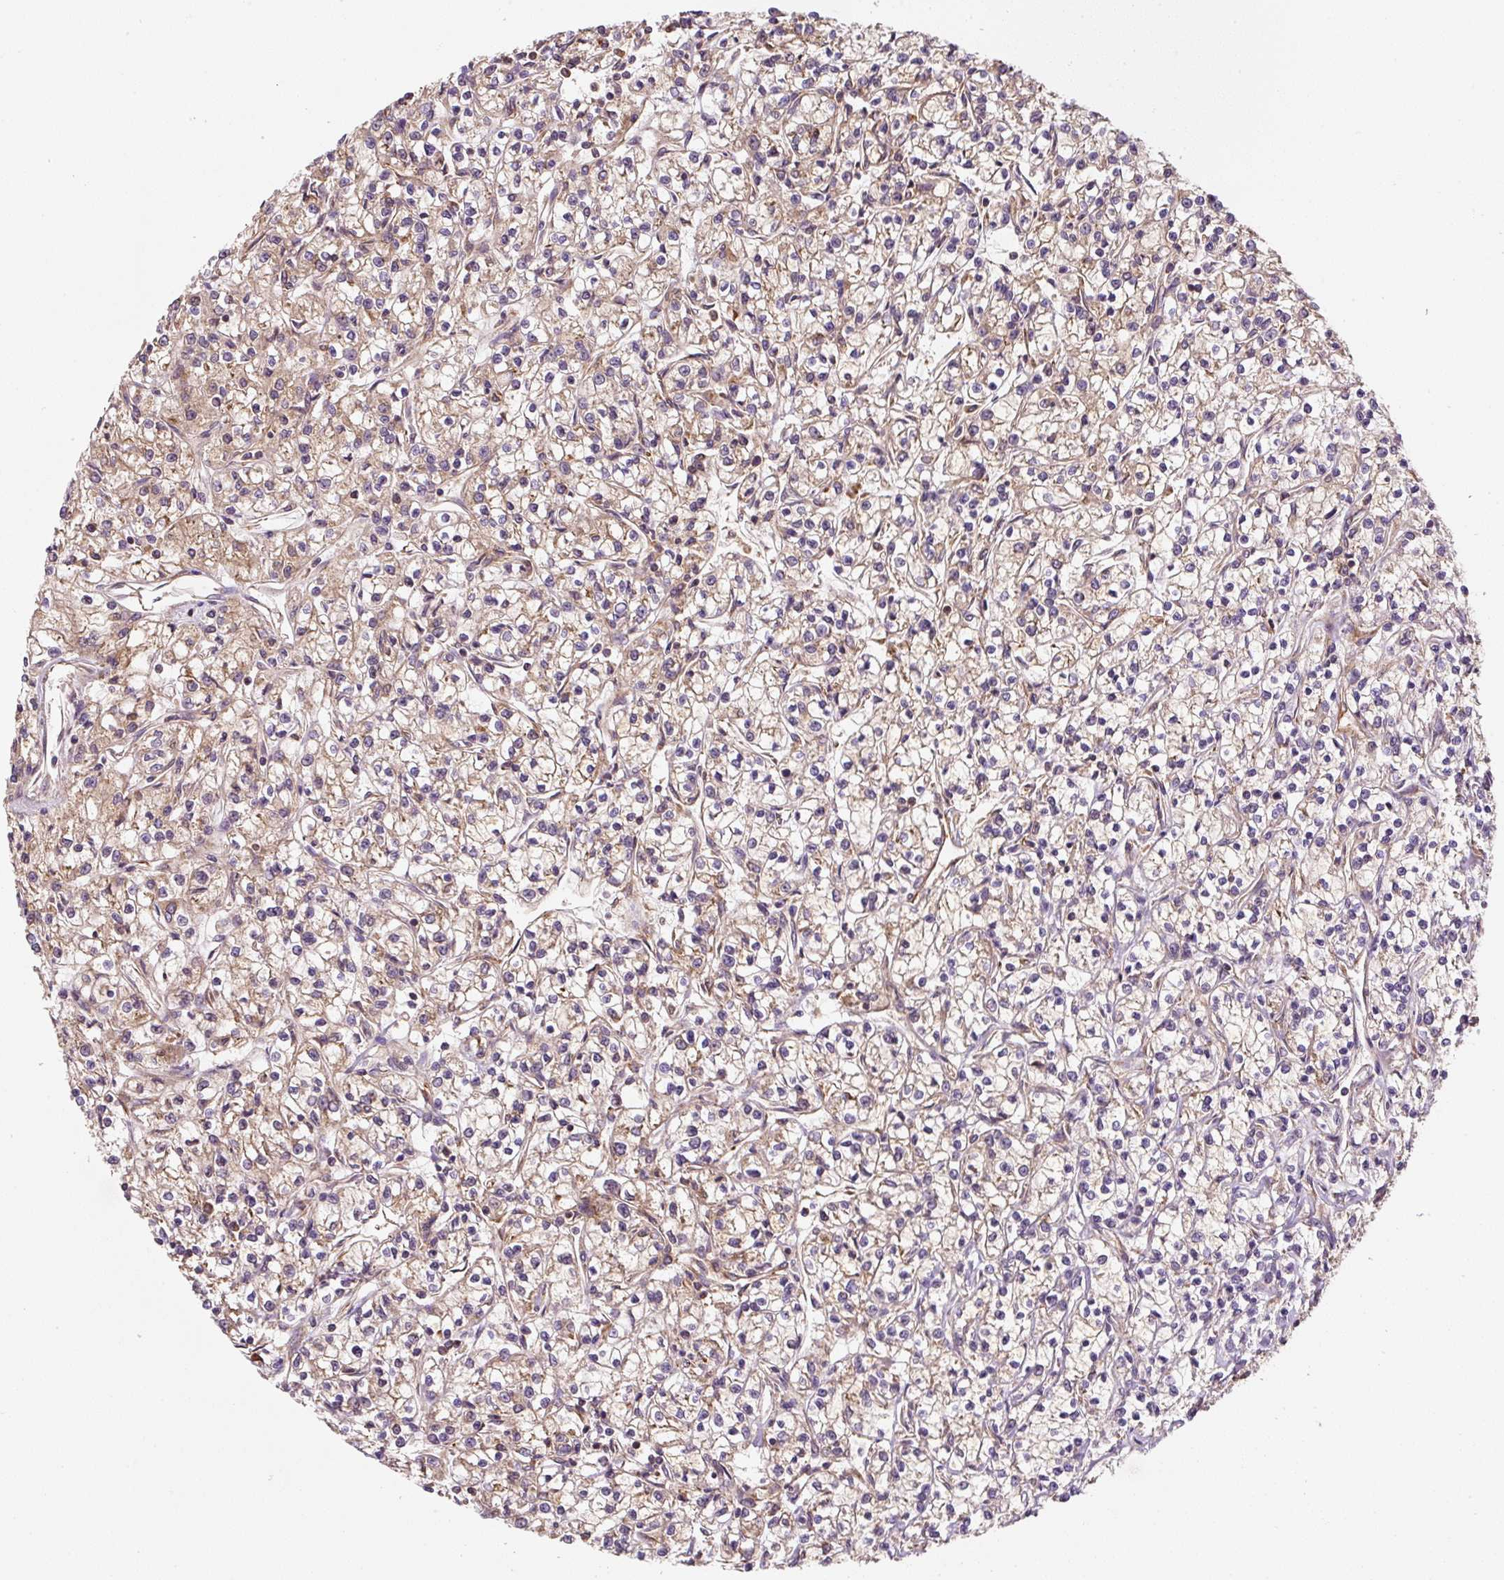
{"staining": {"intensity": "moderate", "quantity": "25%-75%", "location": "cytoplasmic/membranous"}, "tissue": "renal cancer", "cell_type": "Tumor cells", "image_type": "cancer", "snomed": [{"axis": "morphology", "description": "Adenocarcinoma, NOS"}, {"axis": "topography", "description": "Kidney"}], "caption": "Immunohistochemical staining of human renal cancer reveals moderate cytoplasmic/membranous protein staining in approximately 25%-75% of tumor cells.", "gene": "EIF2S2", "patient": {"sex": "female", "age": 59}}